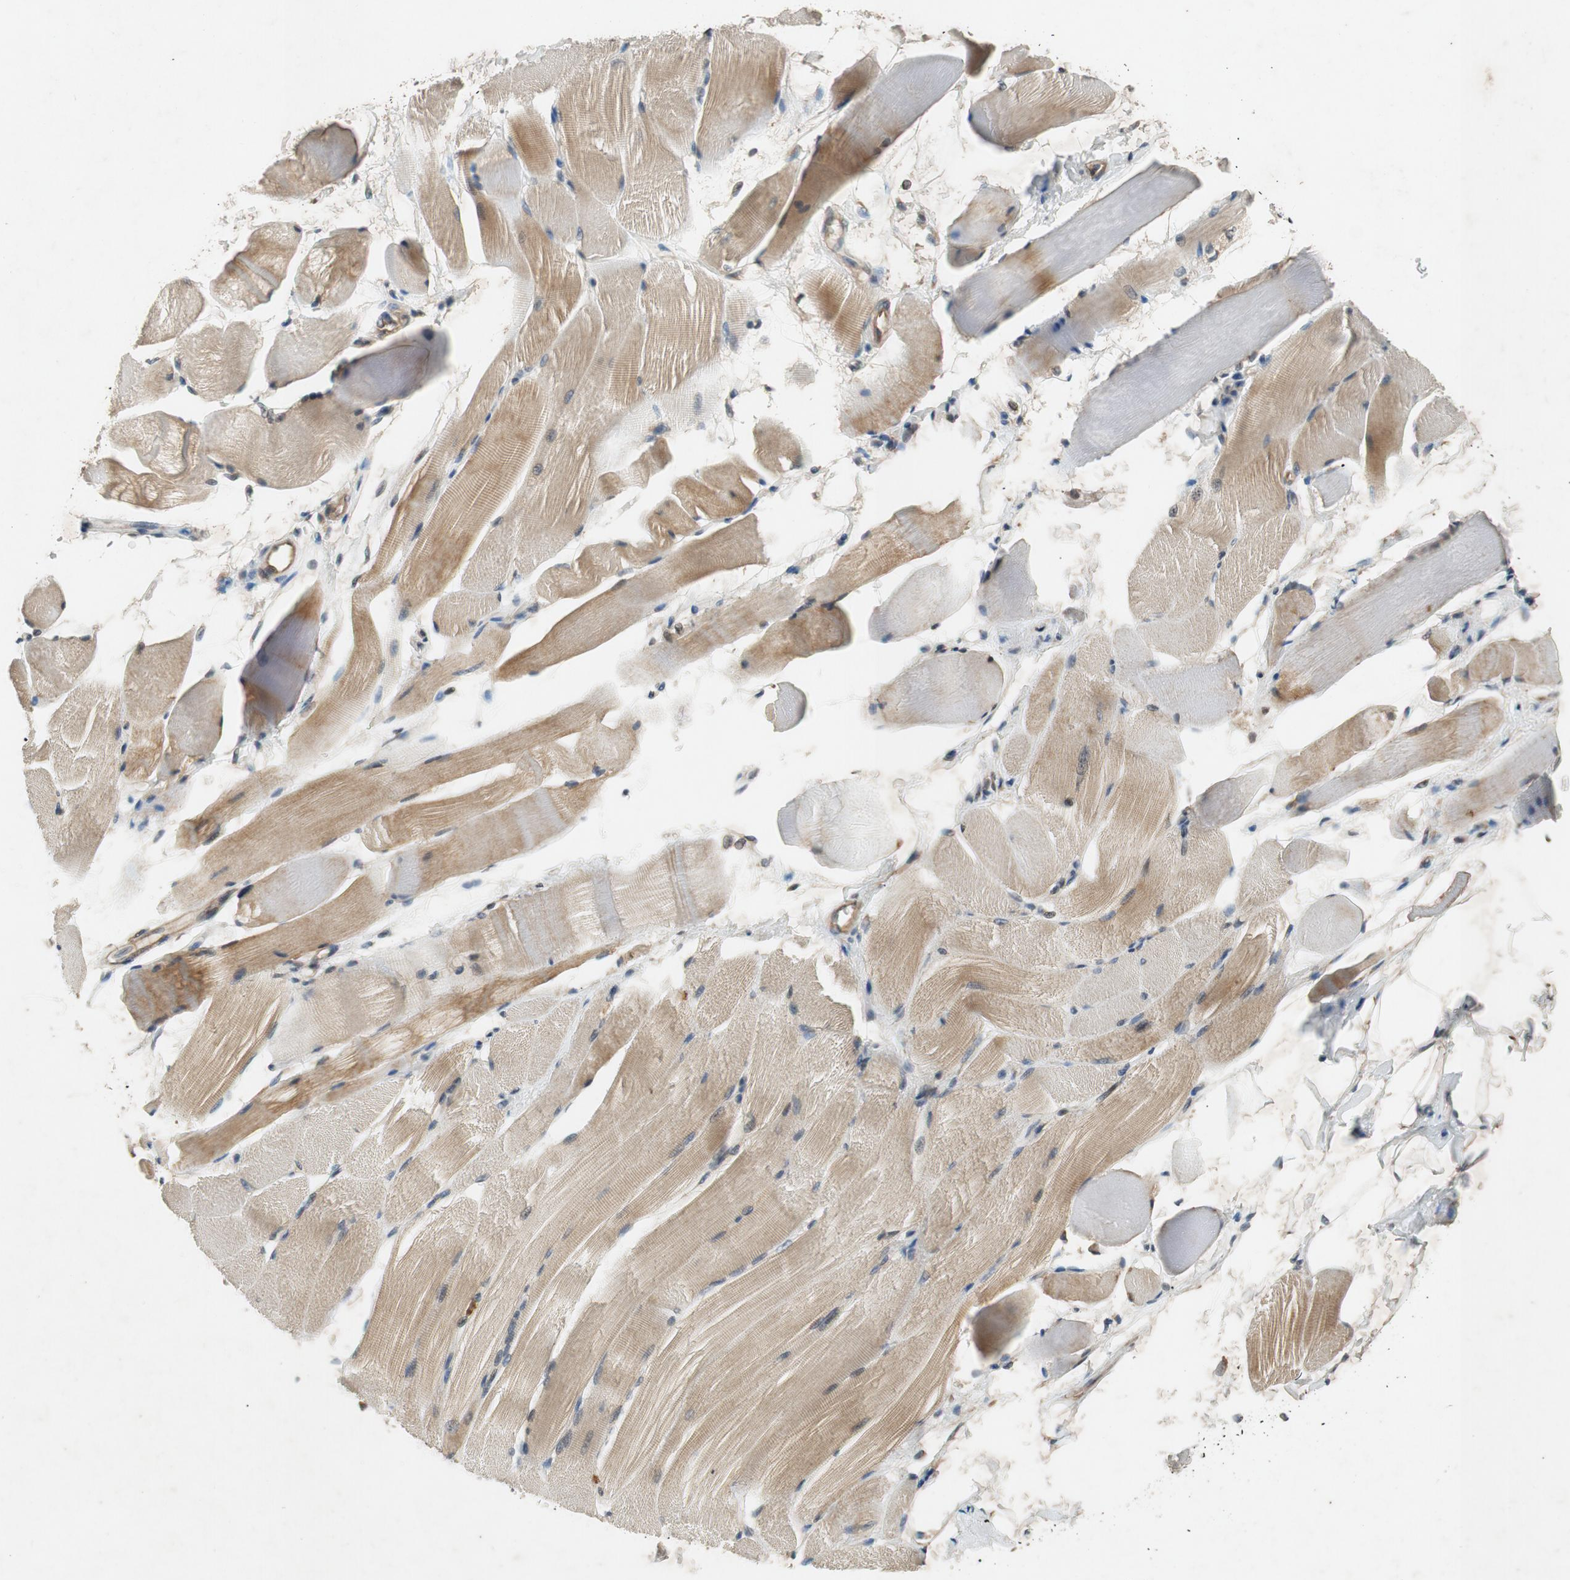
{"staining": {"intensity": "weak", "quantity": "25%-75%", "location": "cytoplasmic/membranous"}, "tissue": "skeletal muscle", "cell_type": "Myocytes", "image_type": "normal", "snomed": [{"axis": "morphology", "description": "Normal tissue, NOS"}, {"axis": "topography", "description": "Skeletal muscle"}, {"axis": "topography", "description": "Peripheral nerve tissue"}], "caption": "A high-resolution micrograph shows immunohistochemistry staining of unremarkable skeletal muscle, which displays weak cytoplasmic/membranous staining in approximately 25%-75% of myocytes. (DAB IHC with brightfield microscopy, high magnification).", "gene": "ATP2C1", "patient": {"sex": "female", "age": 84}}